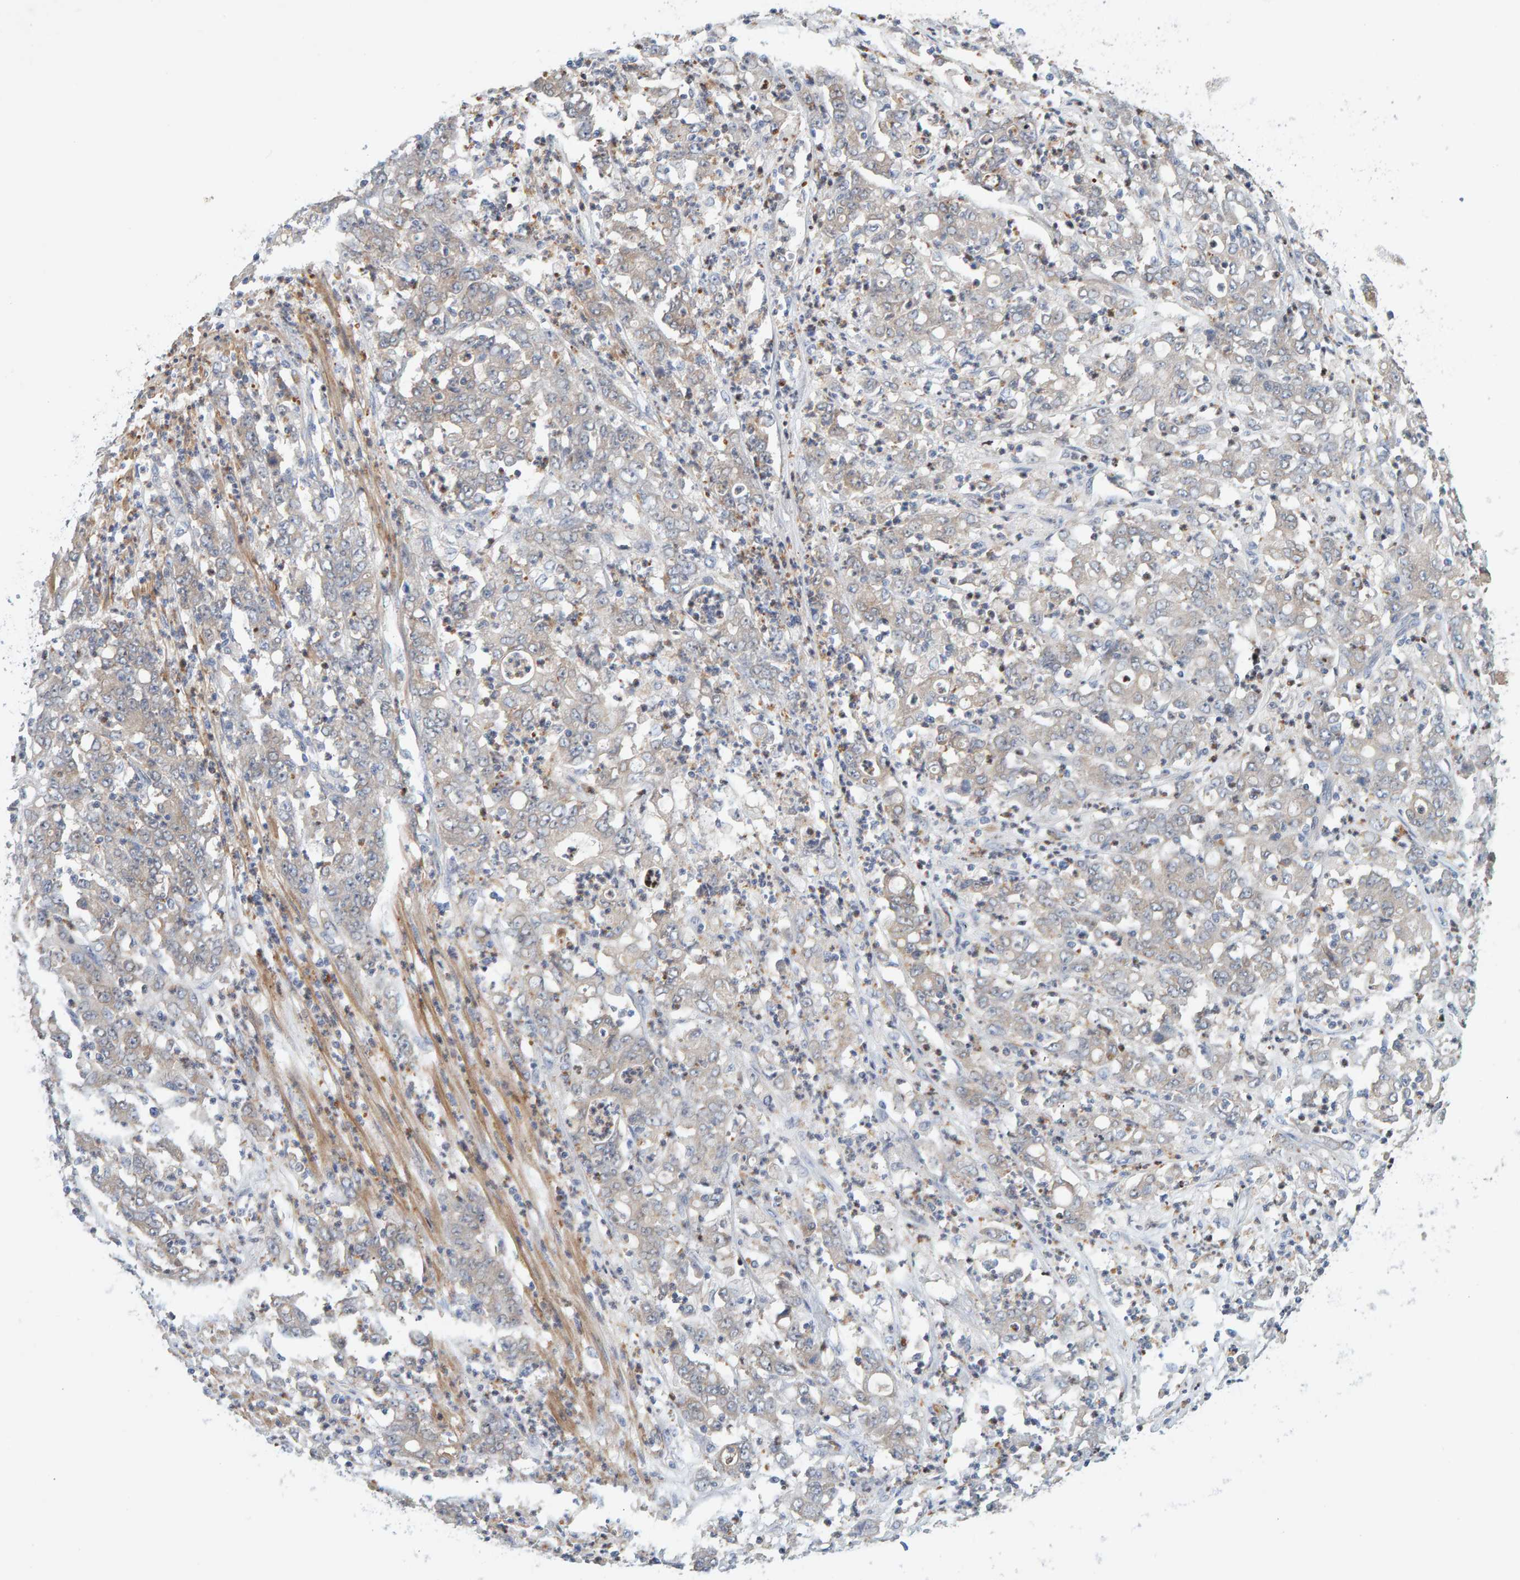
{"staining": {"intensity": "weak", "quantity": "<25%", "location": "cytoplasmic/membranous"}, "tissue": "stomach cancer", "cell_type": "Tumor cells", "image_type": "cancer", "snomed": [{"axis": "morphology", "description": "Adenocarcinoma, NOS"}, {"axis": "topography", "description": "Stomach, lower"}], "caption": "High power microscopy histopathology image of an immunohistochemistry (IHC) micrograph of stomach cancer (adenocarcinoma), revealing no significant positivity in tumor cells.", "gene": "TATDN1", "patient": {"sex": "female", "age": 71}}